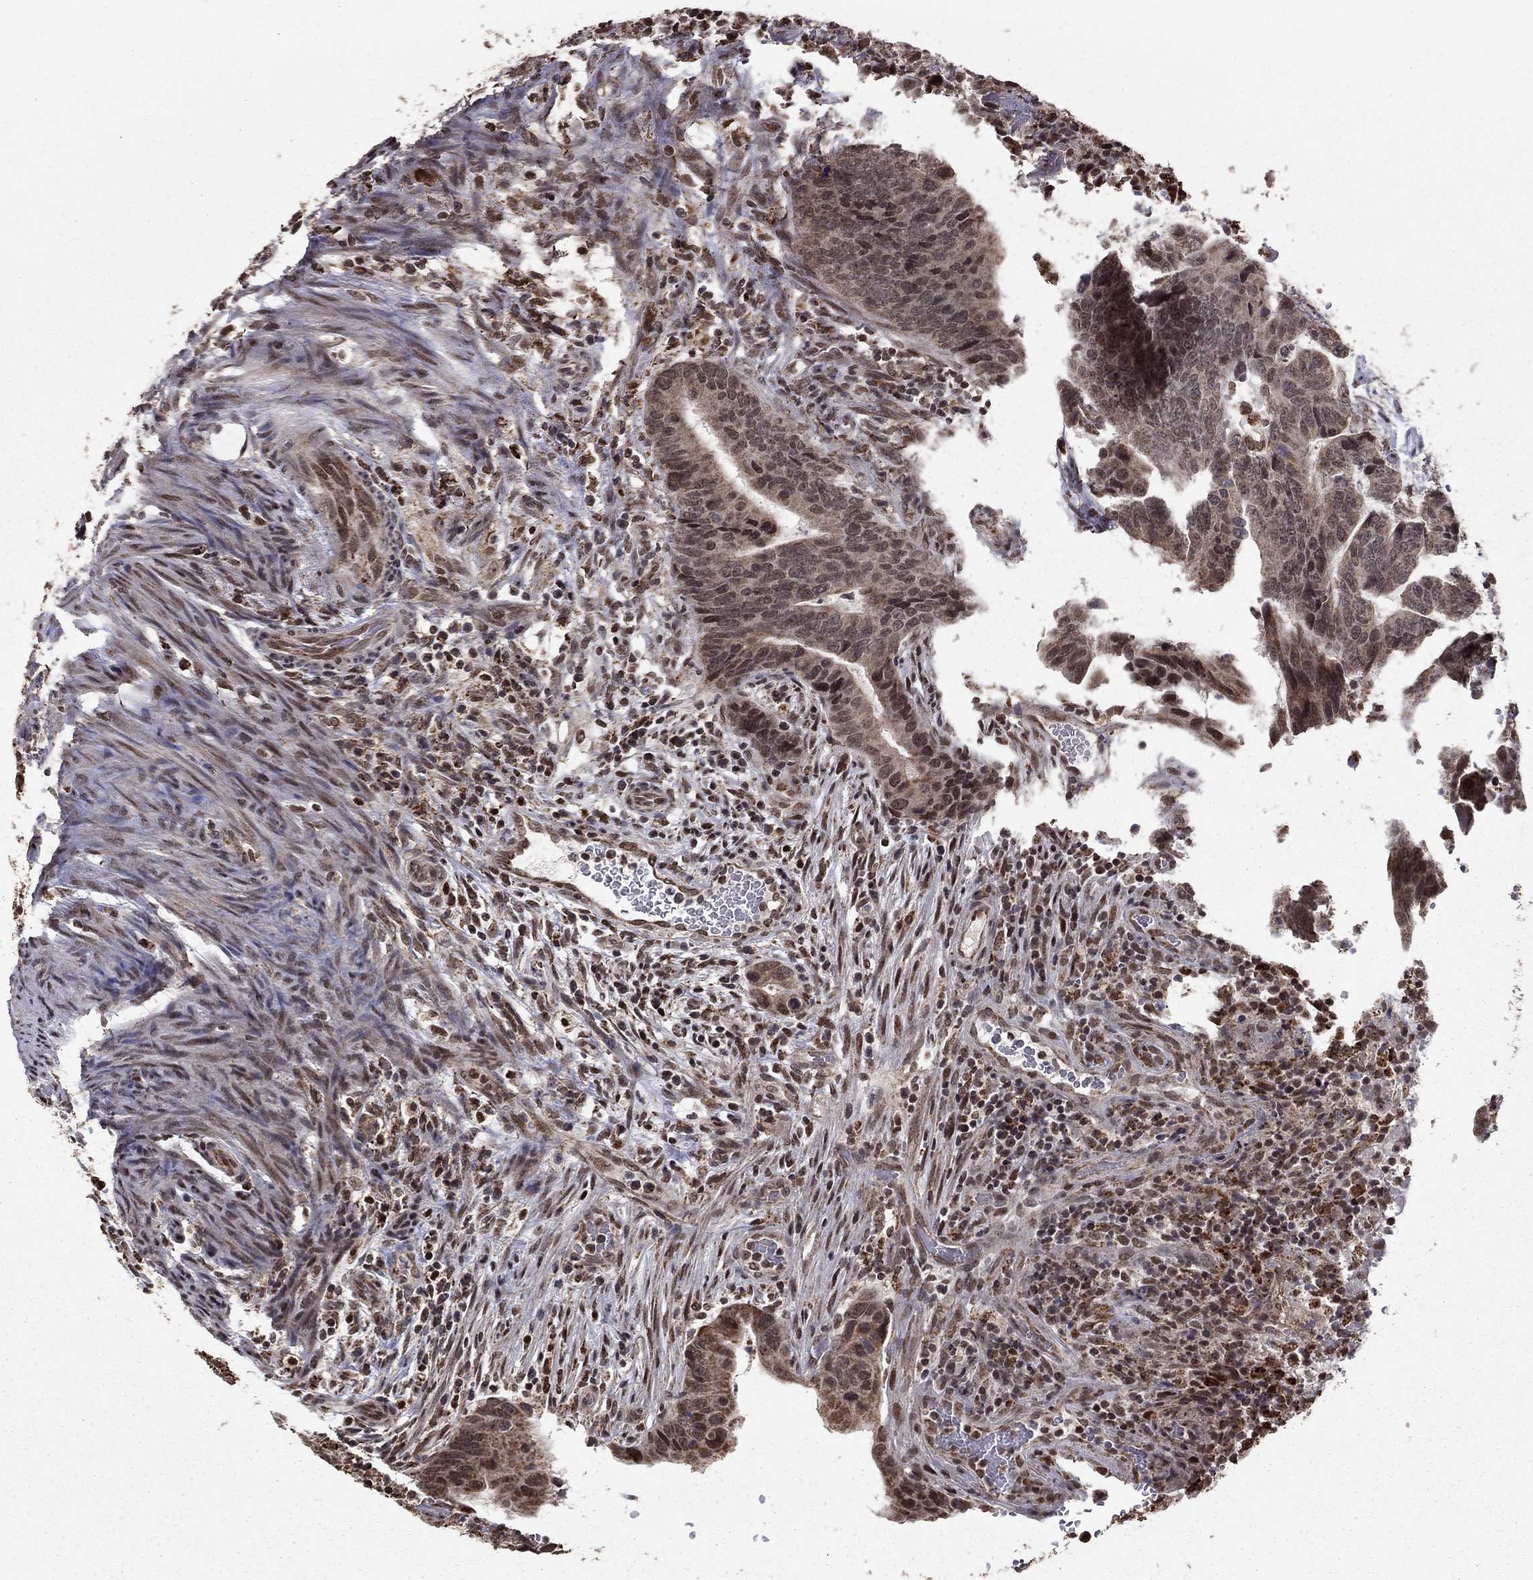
{"staining": {"intensity": "weak", "quantity": "<25%", "location": "cytoplasmic/membranous"}, "tissue": "colorectal cancer", "cell_type": "Tumor cells", "image_type": "cancer", "snomed": [{"axis": "morphology", "description": "Adenocarcinoma, NOS"}, {"axis": "topography", "description": "Colon"}], "caption": "An IHC micrograph of colorectal adenocarcinoma is shown. There is no staining in tumor cells of colorectal adenocarcinoma.", "gene": "ACOT13", "patient": {"sex": "female", "age": 56}}